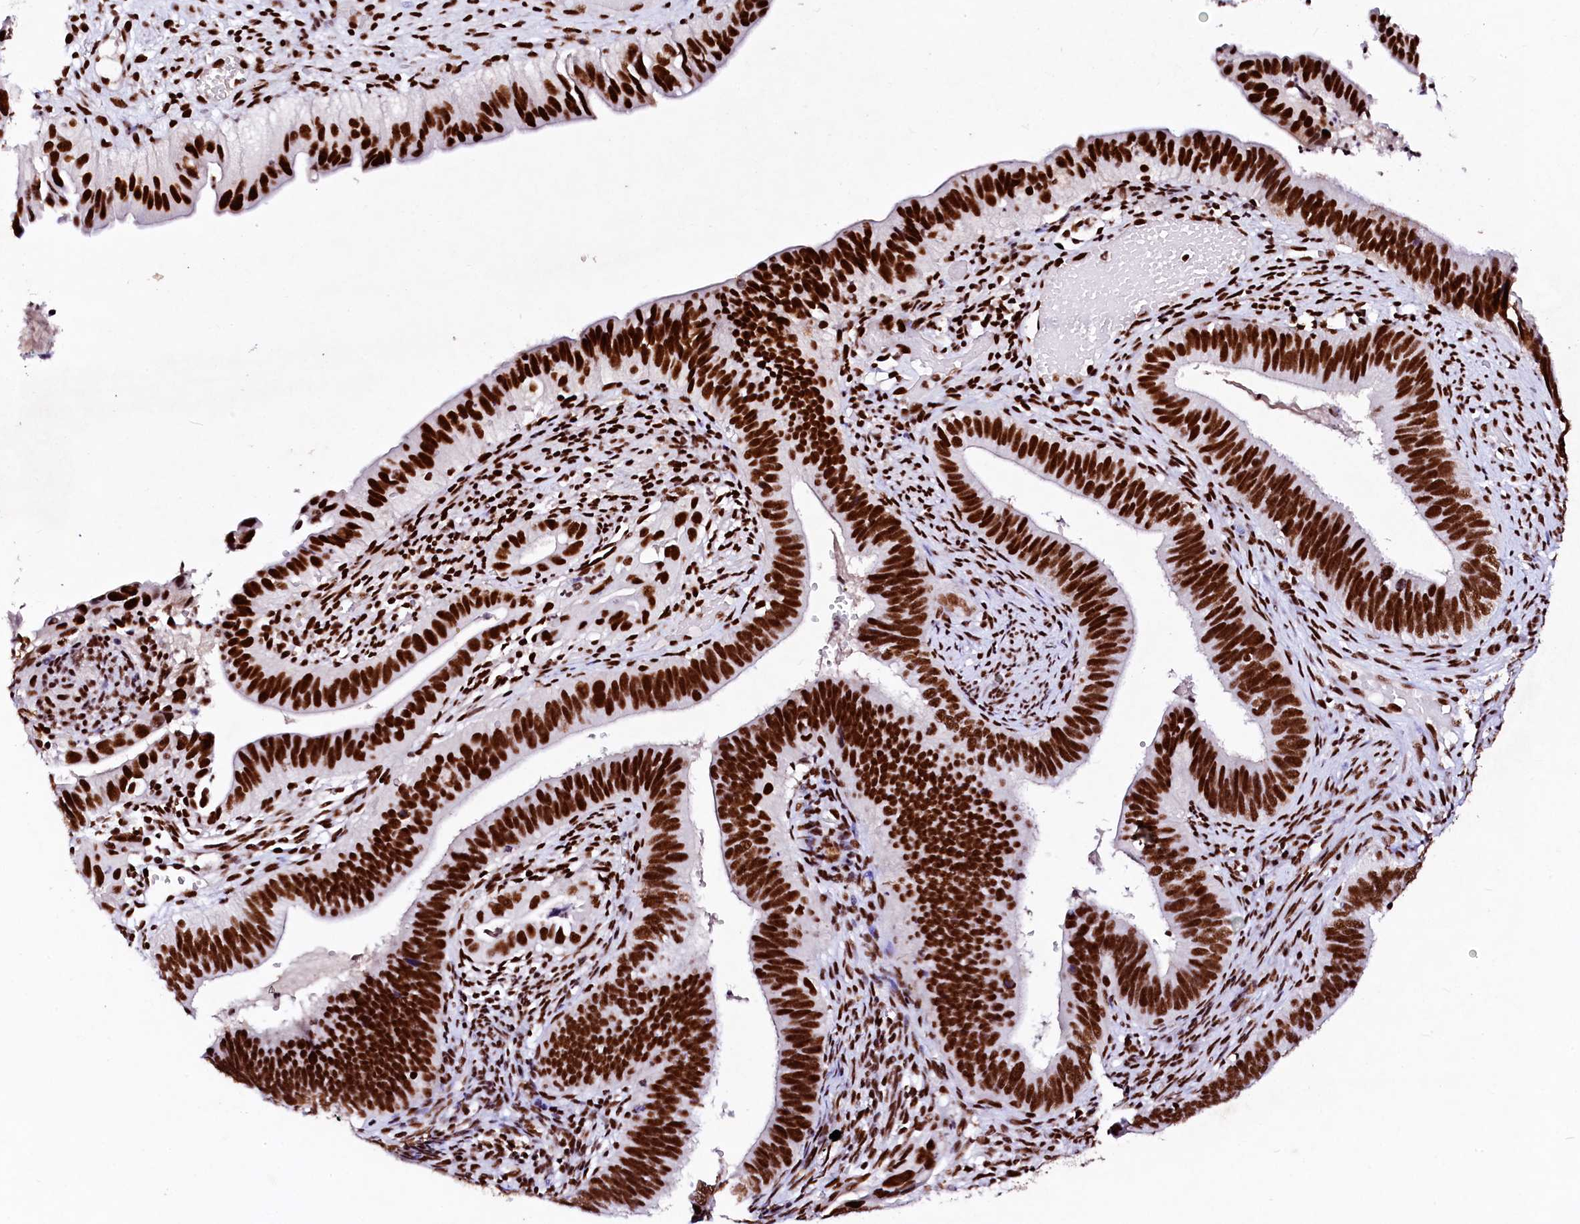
{"staining": {"intensity": "strong", "quantity": ">75%", "location": "nuclear"}, "tissue": "cervical cancer", "cell_type": "Tumor cells", "image_type": "cancer", "snomed": [{"axis": "morphology", "description": "Adenocarcinoma, NOS"}, {"axis": "topography", "description": "Cervix"}], "caption": "Immunohistochemical staining of human cervical adenocarcinoma reveals high levels of strong nuclear protein expression in about >75% of tumor cells.", "gene": "CPSF6", "patient": {"sex": "female", "age": 42}}